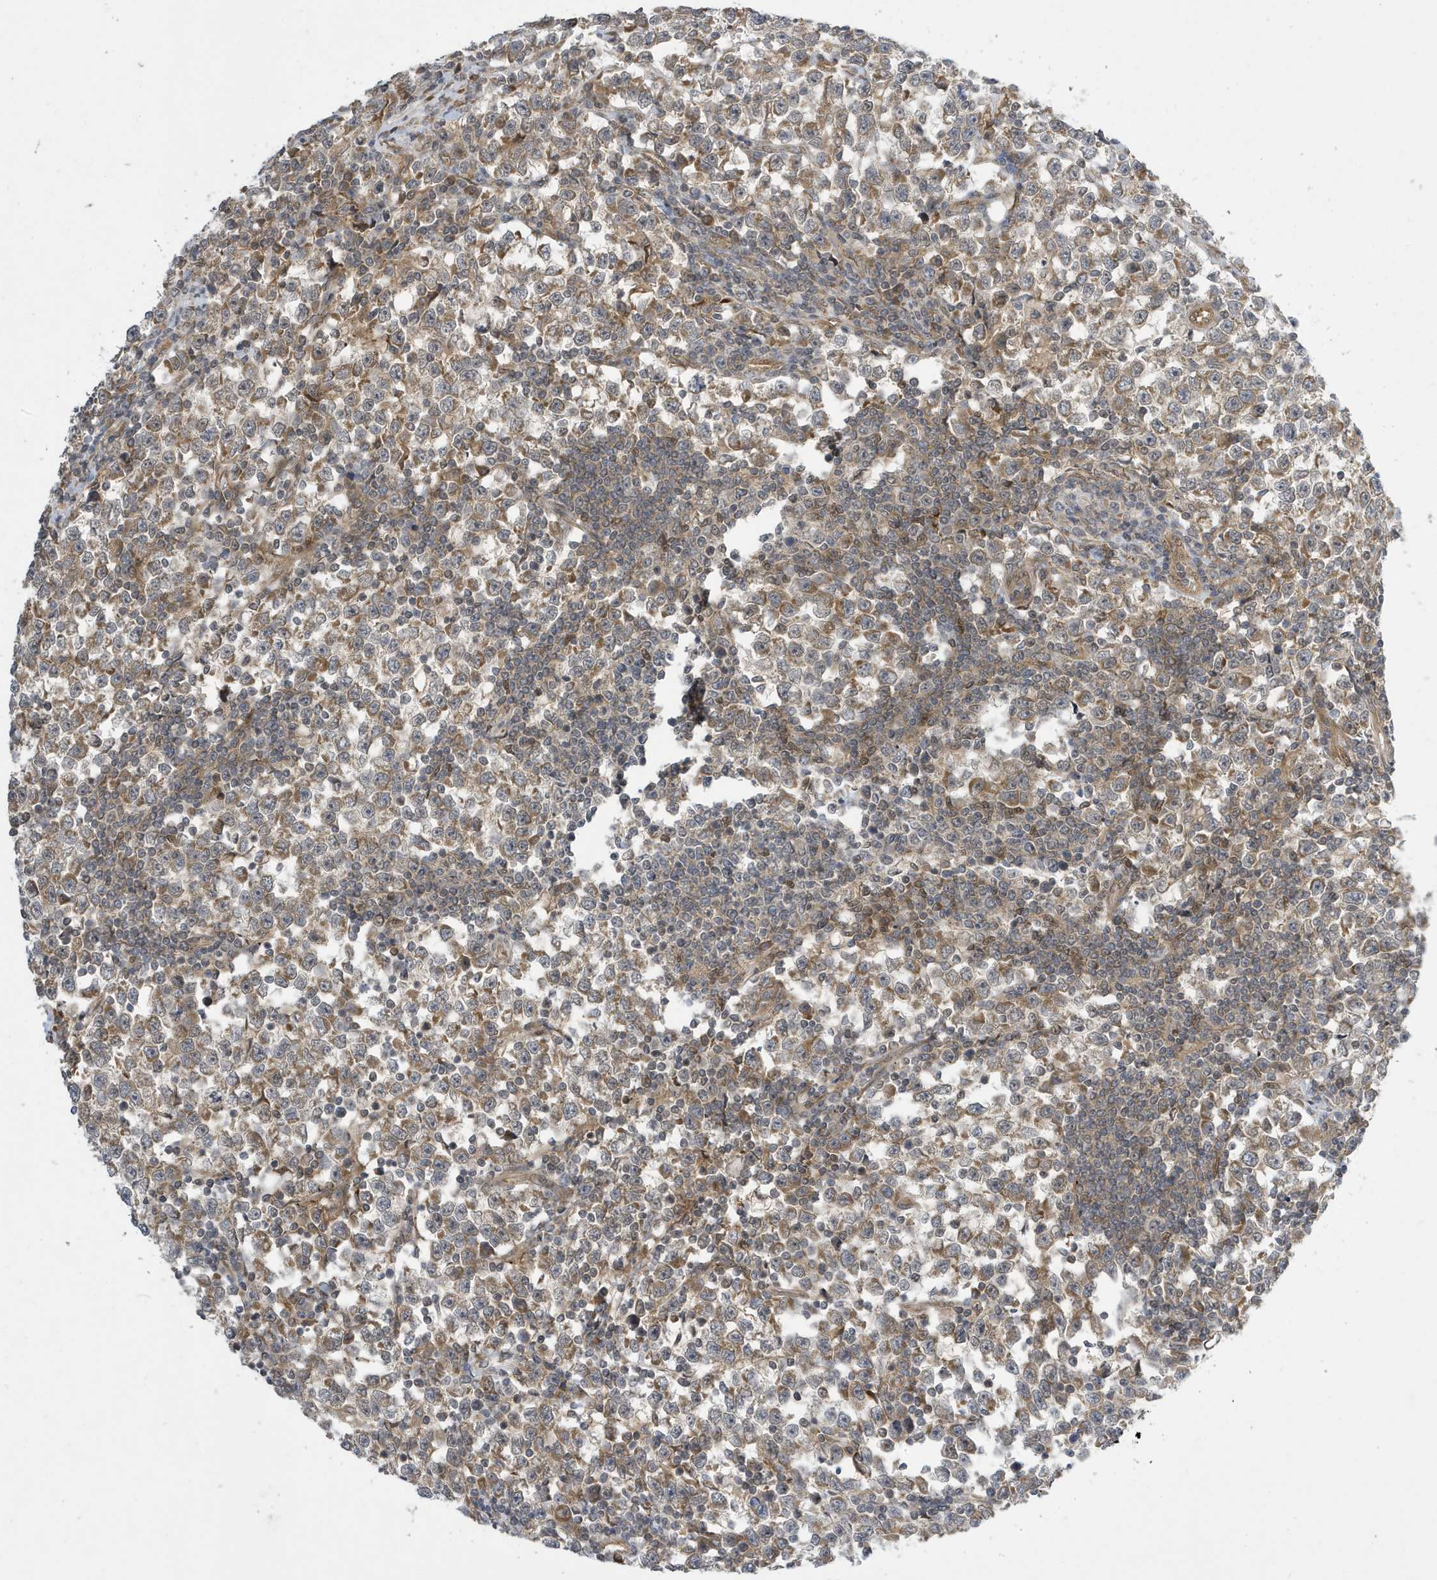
{"staining": {"intensity": "moderate", "quantity": ">75%", "location": "cytoplasmic/membranous"}, "tissue": "testis cancer", "cell_type": "Tumor cells", "image_type": "cancer", "snomed": [{"axis": "morphology", "description": "Normal tissue, NOS"}, {"axis": "morphology", "description": "Seminoma, NOS"}, {"axis": "topography", "description": "Testis"}], "caption": "Immunohistochemistry staining of testis cancer (seminoma), which shows medium levels of moderate cytoplasmic/membranous staining in approximately >75% of tumor cells indicating moderate cytoplasmic/membranous protein expression. The staining was performed using DAB (brown) for protein detection and nuclei were counterstained in hematoxylin (blue).", "gene": "NCOA7", "patient": {"sex": "male", "age": 43}}